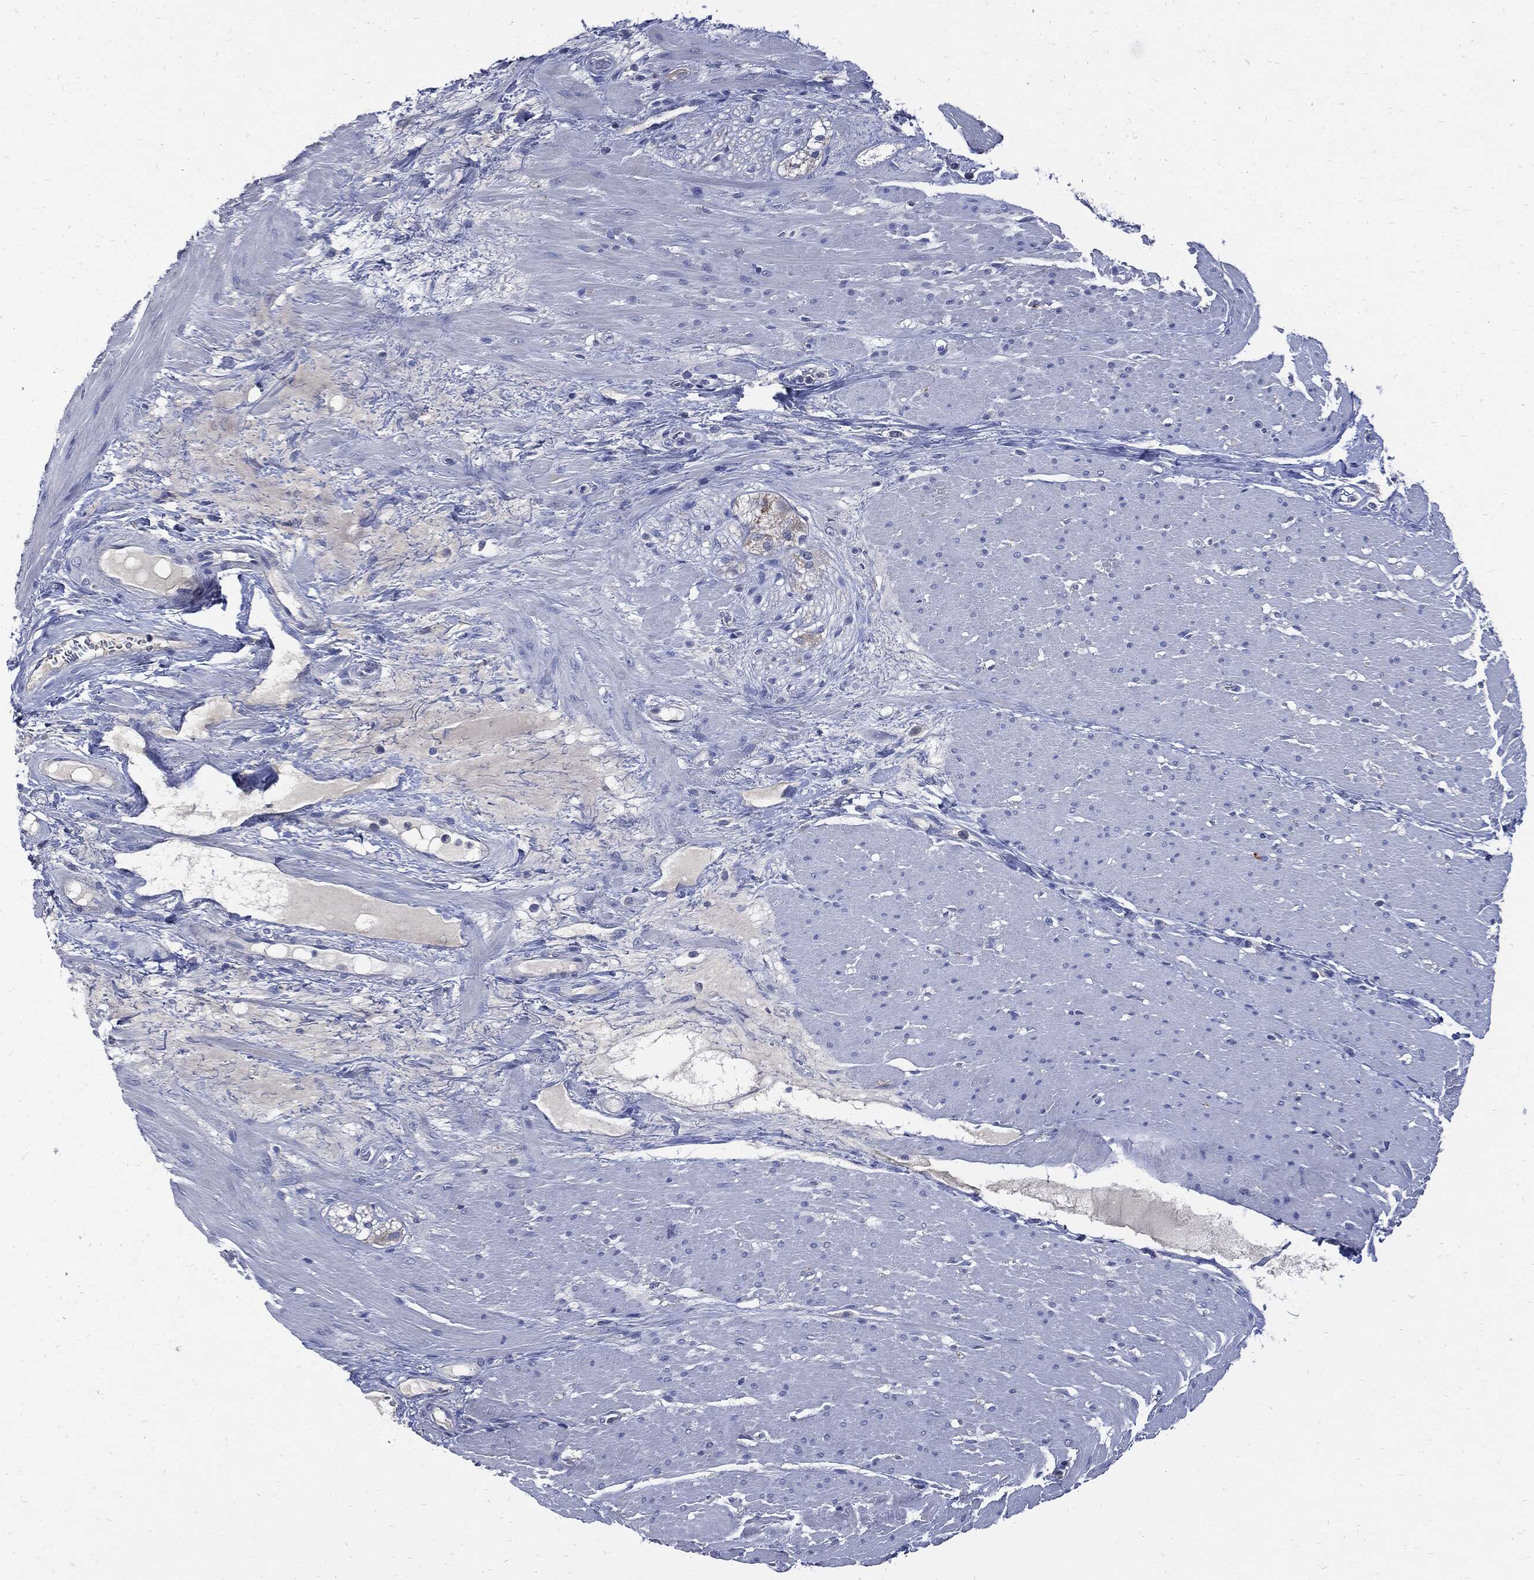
{"staining": {"intensity": "negative", "quantity": "none", "location": "none"}, "tissue": "smooth muscle", "cell_type": "Smooth muscle cells", "image_type": "normal", "snomed": [{"axis": "morphology", "description": "Normal tissue, NOS"}, {"axis": "topography", "description": "Soft tissue"}, {"axis": "topography", "description": "Smooth muscle"}], "caption": "Micrograph shows no protein staining in smooth muscle cells of benign smooth muscle.", "gene": "CPE", "patient": {"sex": "male", "age": 72}}